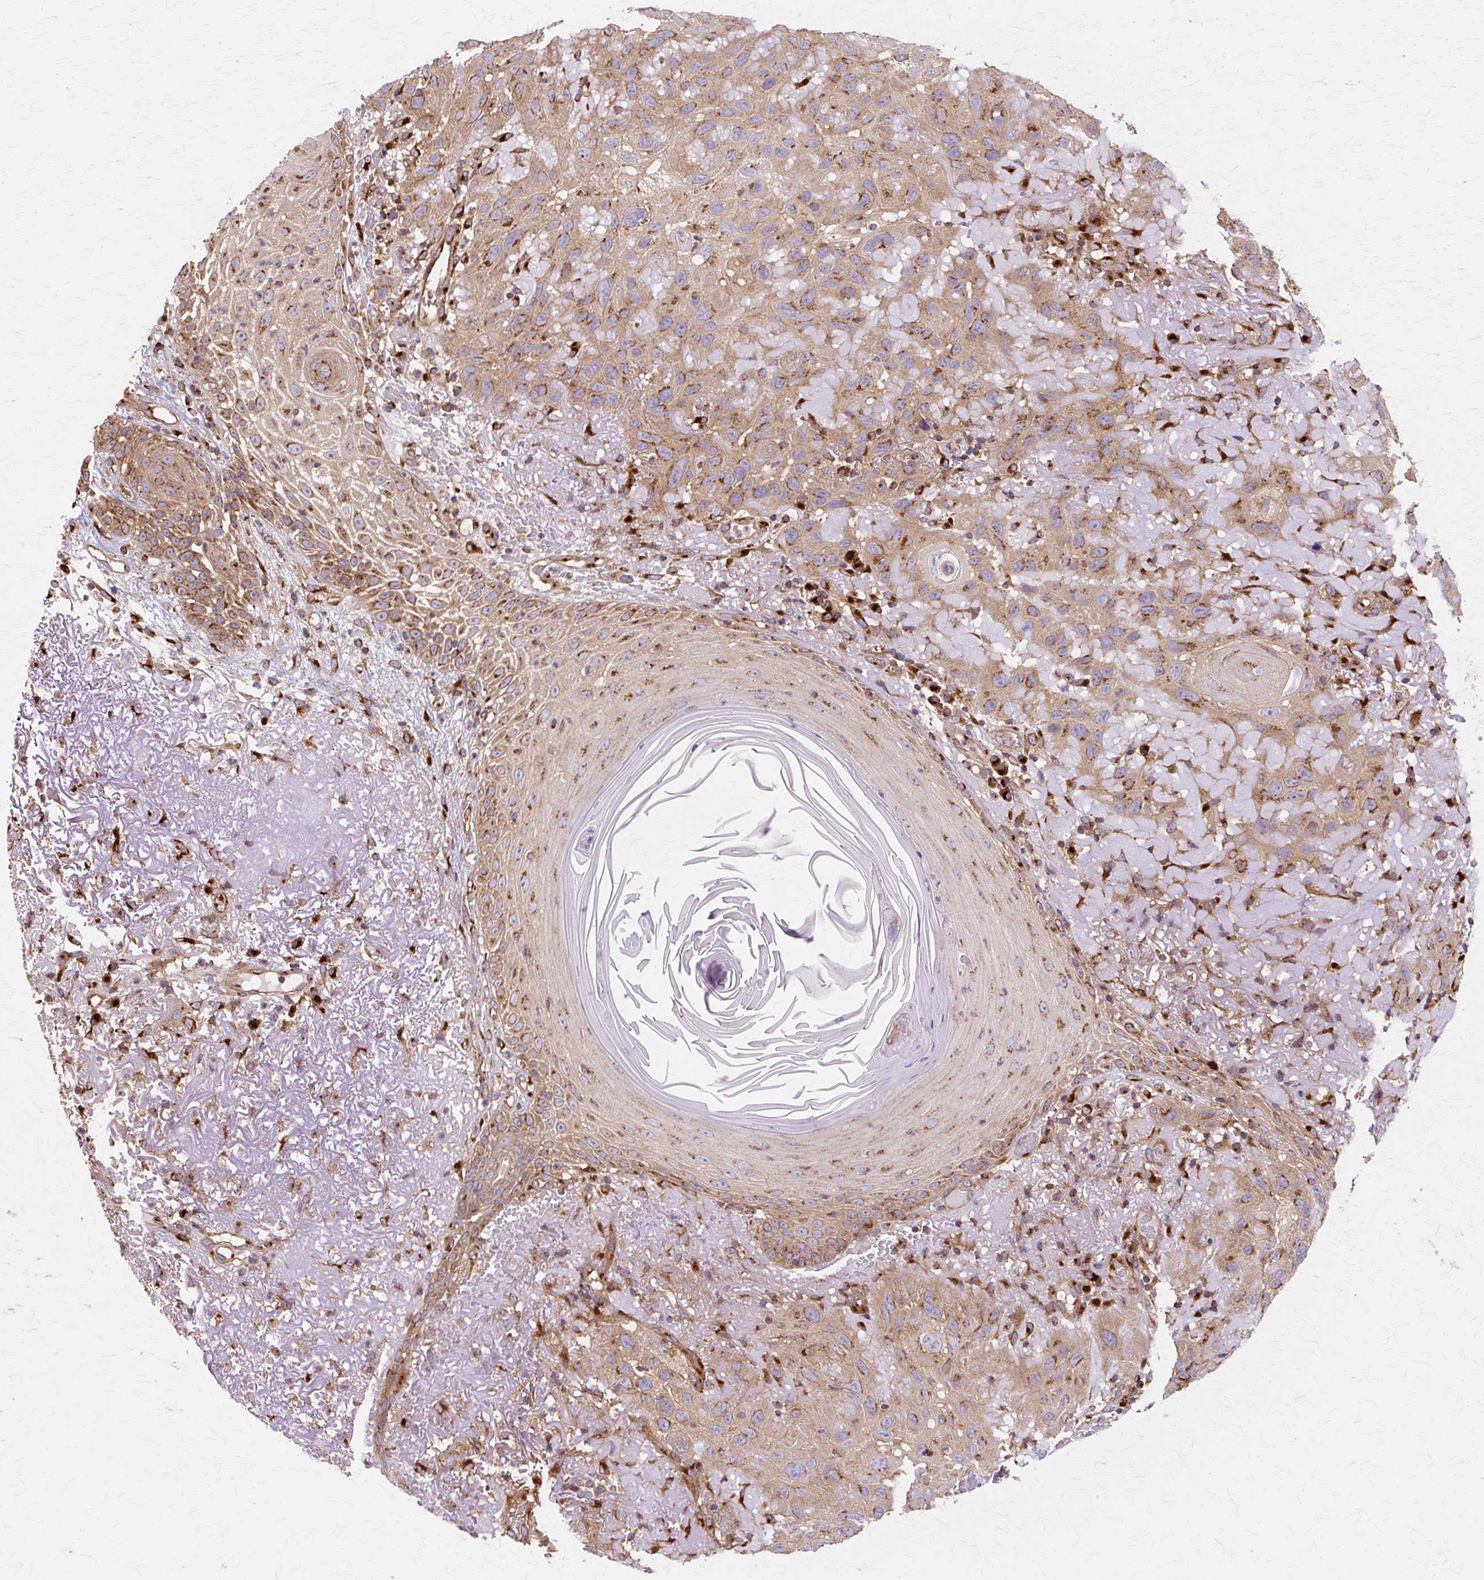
{"staining": {"intensity": "moderate", "quantity": ">75%", "location": "cytoplasmic/membranous"}, "tissue": "skin cancer", "cell_type": "Tumor cells", "image_type": "cancer", "snomed": [{"axis": "morphology", "description": "Normal tissue, NOS"}, {"axis": "morphology", "description": "Squamous cell carcinoma, NOS"}, {"axis": "topography", "description": "Skin"}], "caption": "Squamous cell carcinoma (skin) was stained to show a protein in brown. There is medium levels of moderate cytoplasmic/membranous staining in approximately >75% of tumor cells.", "gene": "COPB1", "patient": {"sex": "female", "age": 96}}